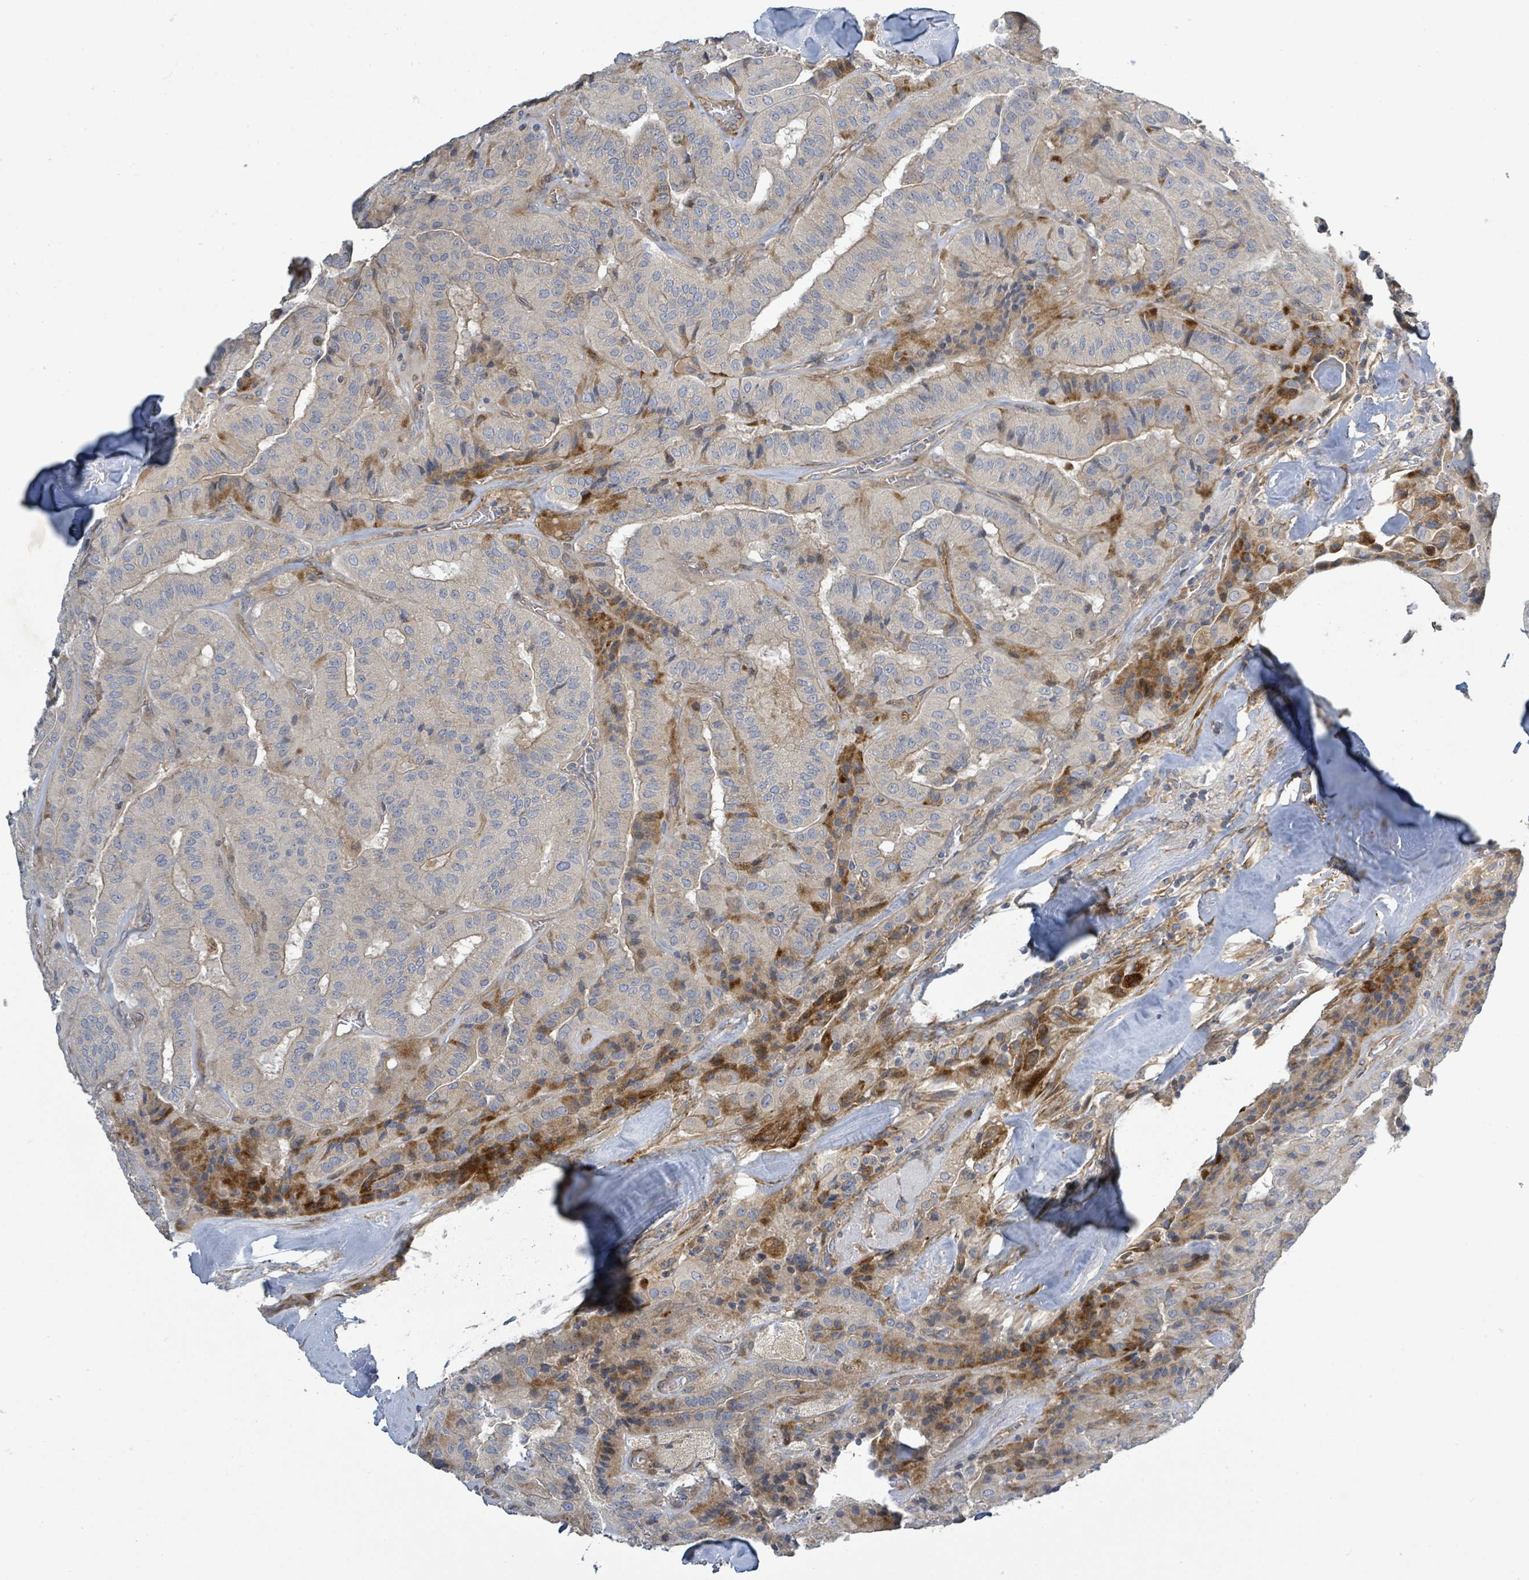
{"staining": {"intensity": "moderate", "quantity": "<25%", "location": "cytoplasmic/membranous"}, "tissue": "thyroid cancer", "cell_type": "Tumor cells", "image_type": "cancer", "snomed": [{"axis": "morphology", "description": "Normal tissue, NOS"}, {"axis": "morphology", "description": "Papillary adenocarcinoma, NOS"}, {"axis": "topography", "description": "Thyroid gland"}], "caption": "Tumor cells demonstrate low levels of moderate cytoplasmic/membranous expression in about <25% of cells in human thyroid cancer (papillary adenocarcinoma).", "gene": "CFAP210", "patient": {"sex": "female", "age": 59}}